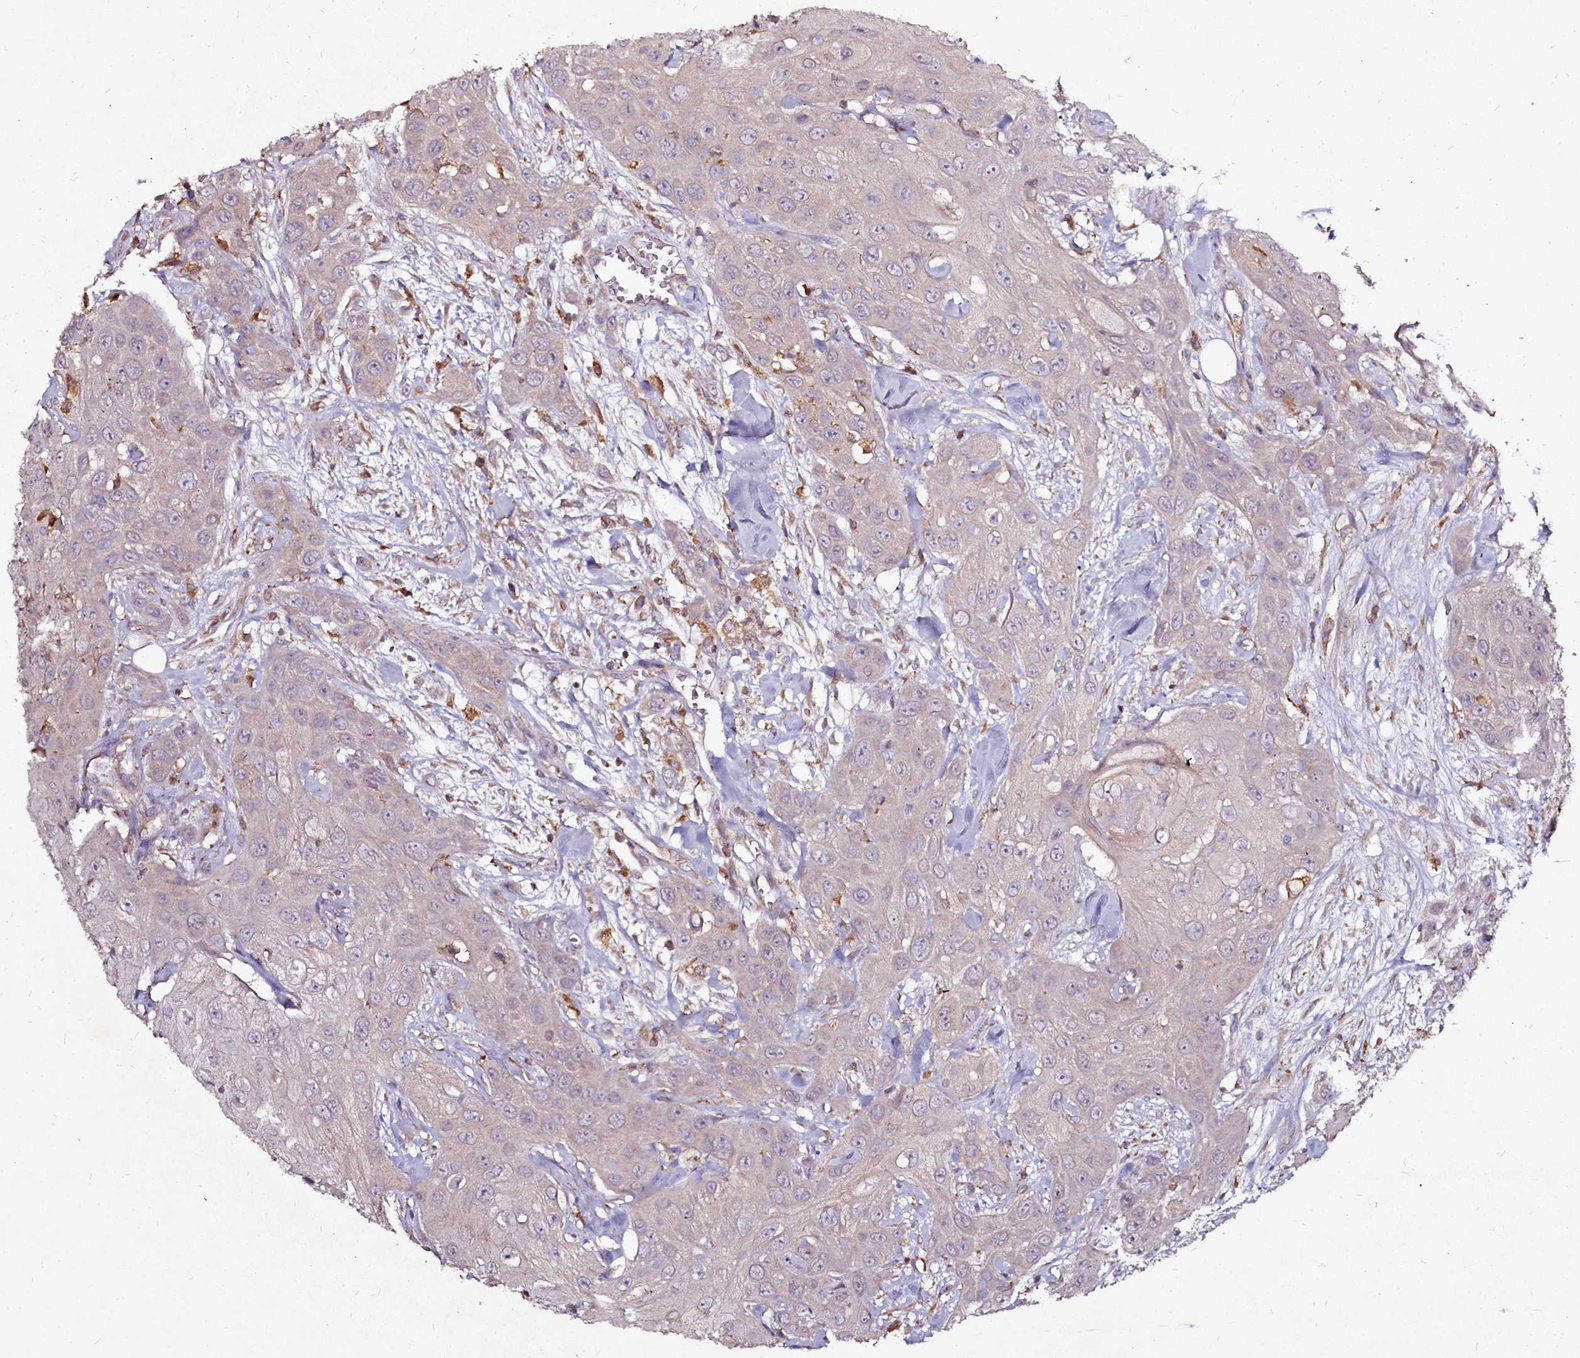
{"staining": {"intensity": "negative", "quantity": "none", "location": "none"}, "tissue": "head and neck cancer", "cell_type": "Tumor cells", "image_type": "cancer", "snomed": [{"axis": "morphology", "description": "Squamous cell carcinoma, NOS"}, {"axis": "topography", "description": "Head-Neck"}], "caption": "The micrograph reveals no staining of tumor cells in squamous cell carcinoma (head and neck).", "gene": "NCKAP1L", "patient": {"sex": "male", "age": 81}}